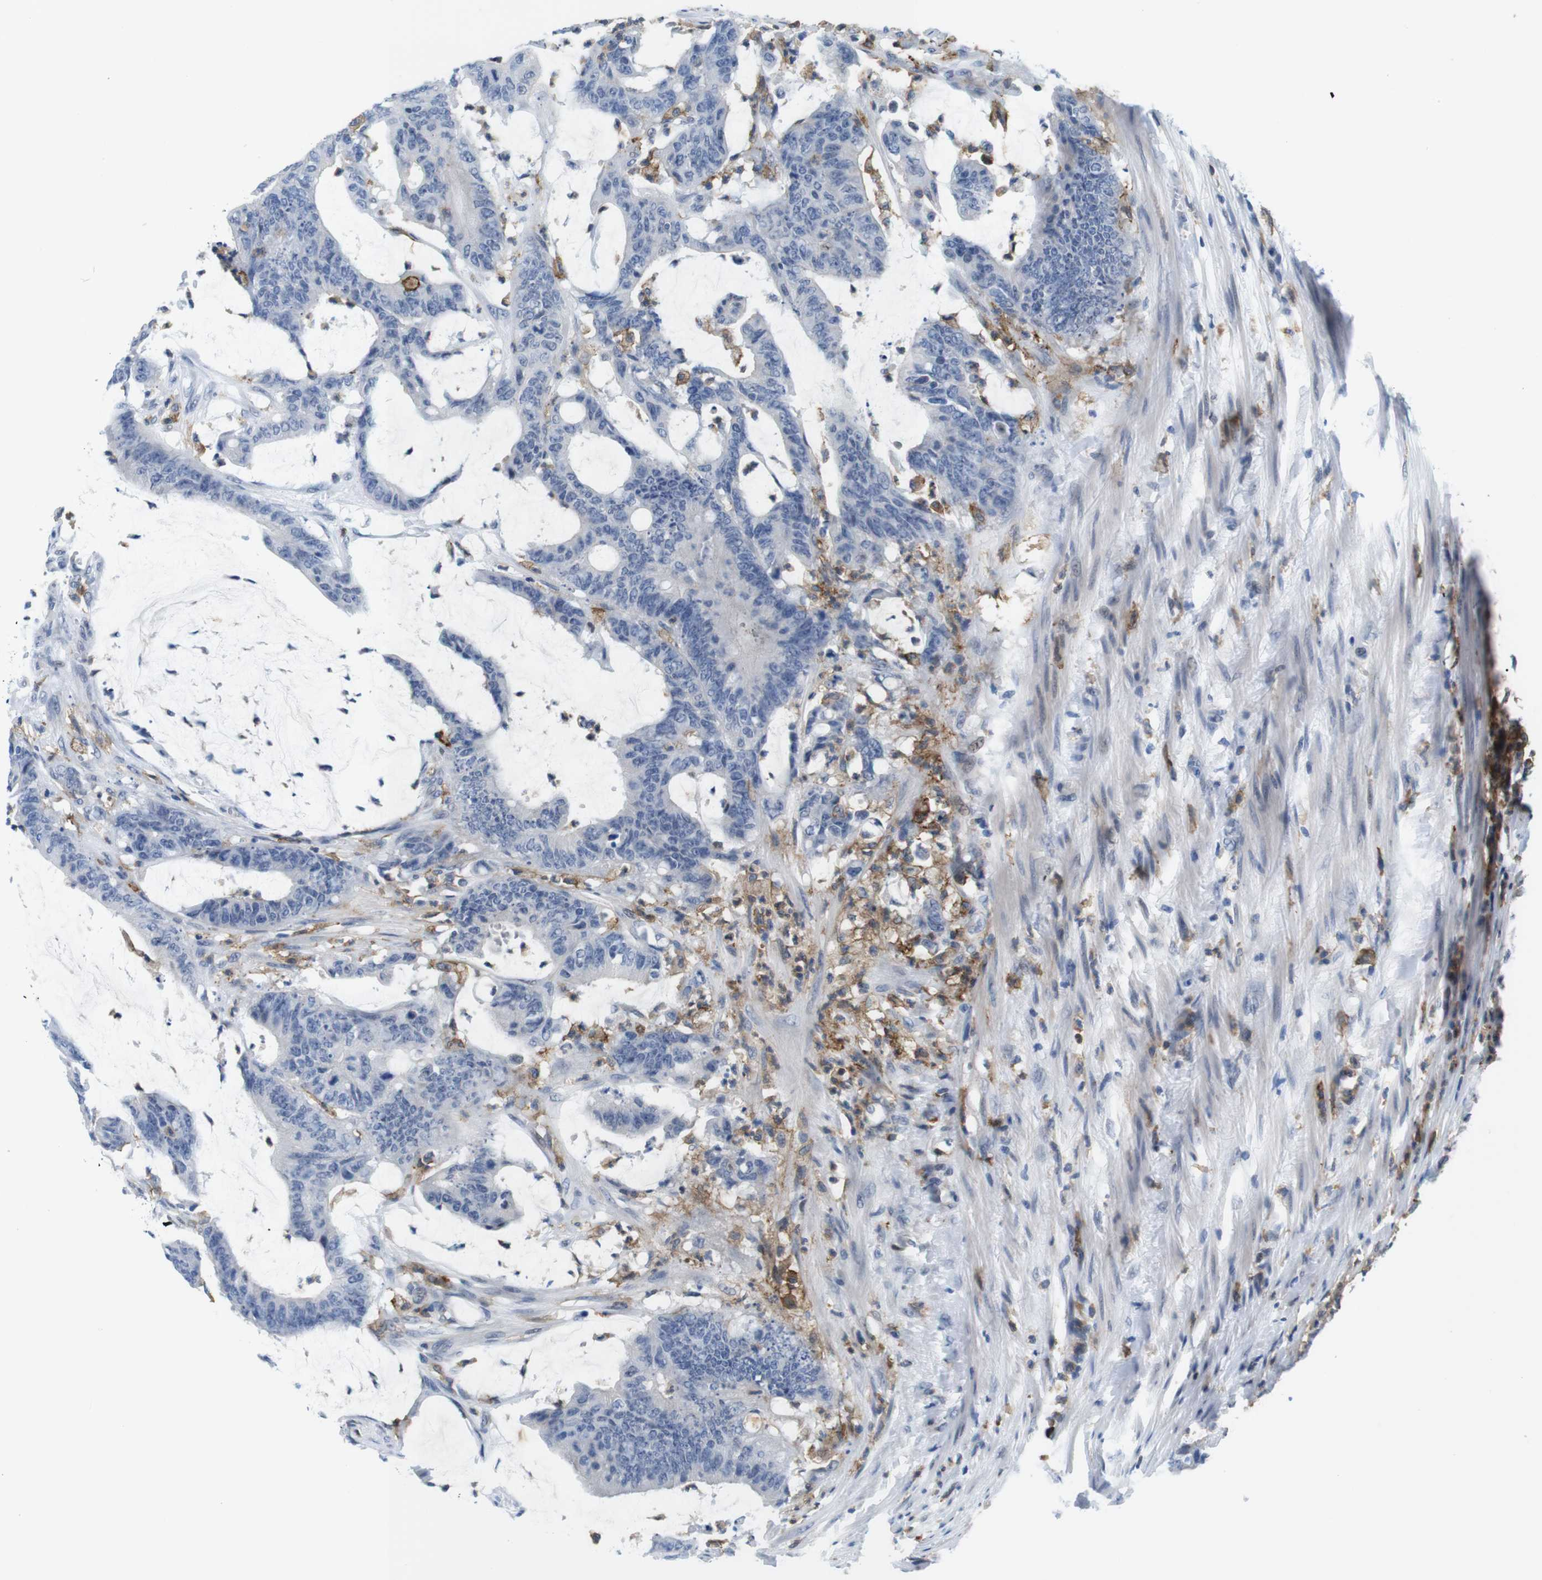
{"staining": {"intensity": "negative", "quantity": "none", "location": "none"}, "tissue": "colorectal cancer", "cell_type": "Tumor cells", "image_type": "cancer", "snomed": [{"axis": "morphology", "description": "Adenocarcinoma, NOS"}, {"axis": "topography", "description": "Rectum"}], "caption": "Human colorectal cancer stained for a protein using IHC demonstrates no staining in tumor cells.", "gene": "CD300C", "patient": {"sex": "female", "age": 66}}